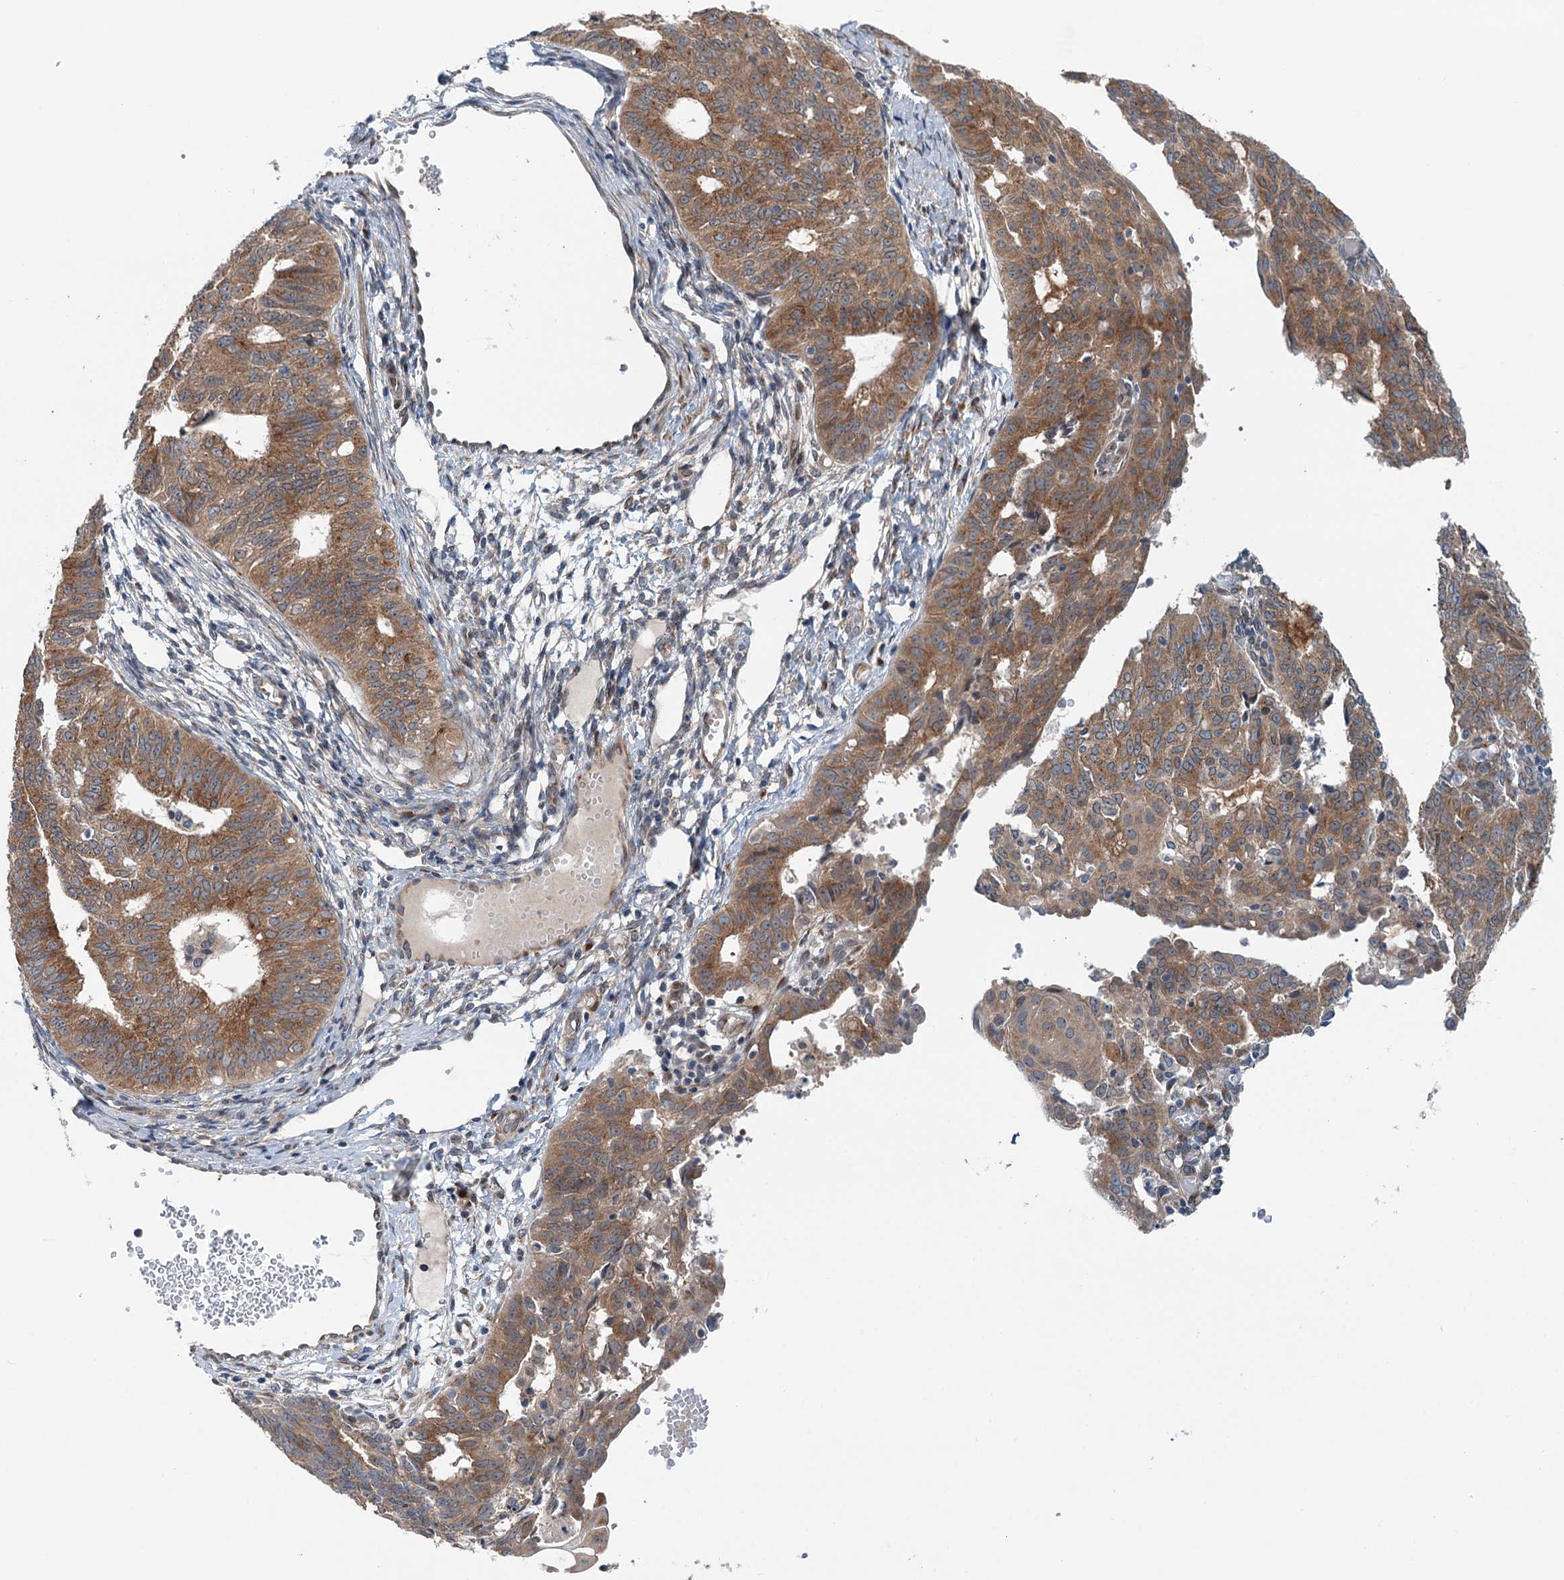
{"staining": {"intensity": "strong", "quantity": ">75%", "location": "cytoplasmic/membranous"}, "tissue": "endometrial cancer", "cell_type": "Tumor cells", "image_type": "cancer", "snomed": [{"axis": "morphology", "description": "Adenocarcinoma, NOS"}, {"axis": "topography", "description": "Endometrium"}], "caption": "High-power microscopy captured an immunohistochemistry image of endometrial adenocarcinoma, revealing strong cytoplasmic/membranous staining in approximately >75% of tumor cells.", "gene": "DYNC2I2", "patient": {"sex": "female", "age": 32}}